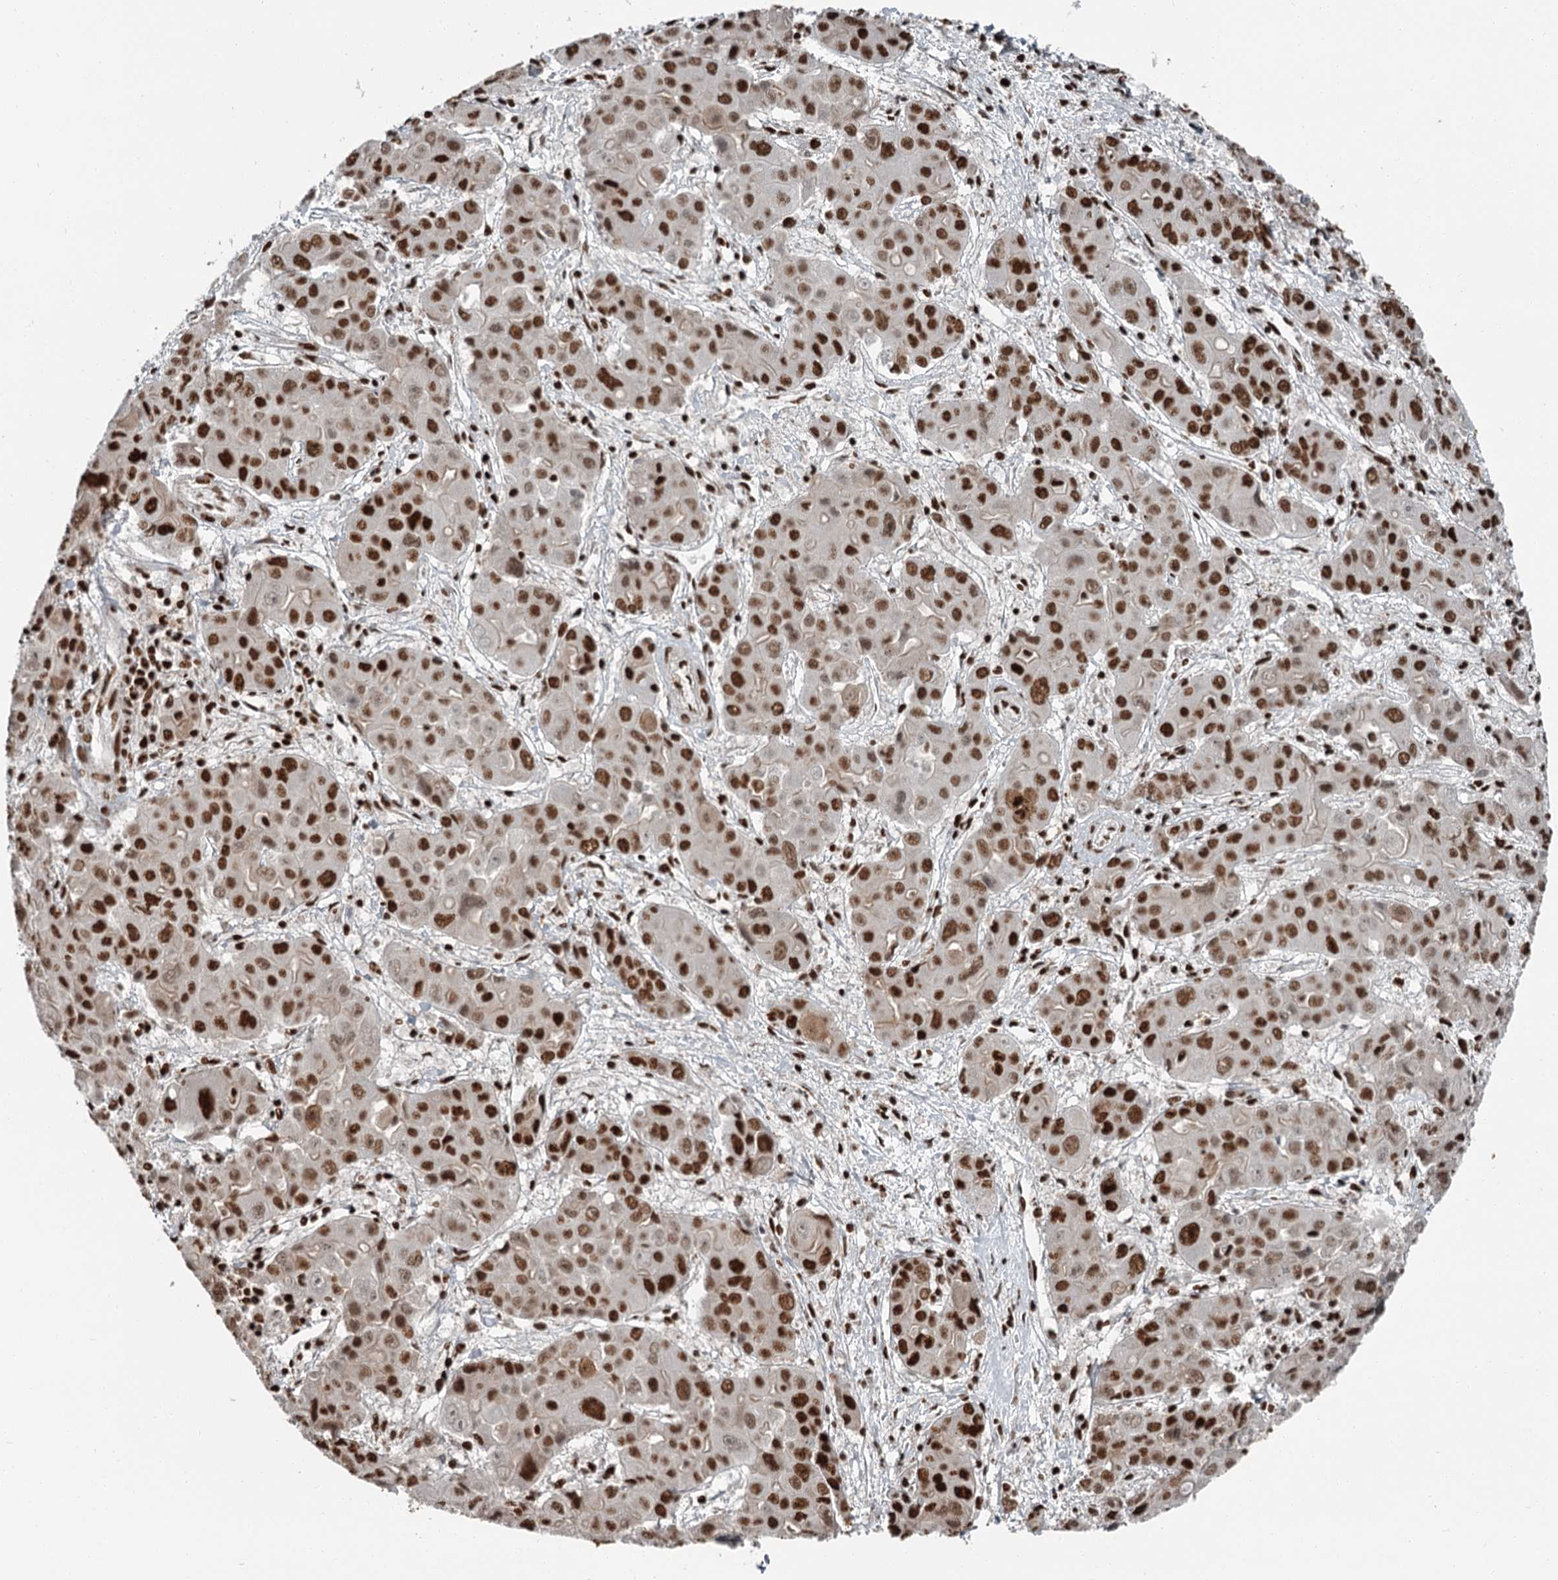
{"staining": {"intensity": "strong", "quantity": "25%-75%", "location": "nuclear"}, "tissue": "liver cancer", "cell_type": "Tumor cells", "image_type": "cancer", "snomed": [{"axis": "morphology", "description": "Cholangiocarcinoma"}, {"axis": "topography", "description": "Liver"}], "caption": "The histopathology image reveals staining of liver cancer (cholangiocarcinoma), revealing strong nuclear protein positivity (brown color) within tumor cells.", "gene": "RBBP7", "patient": {"sex": "male", "age": 67}}